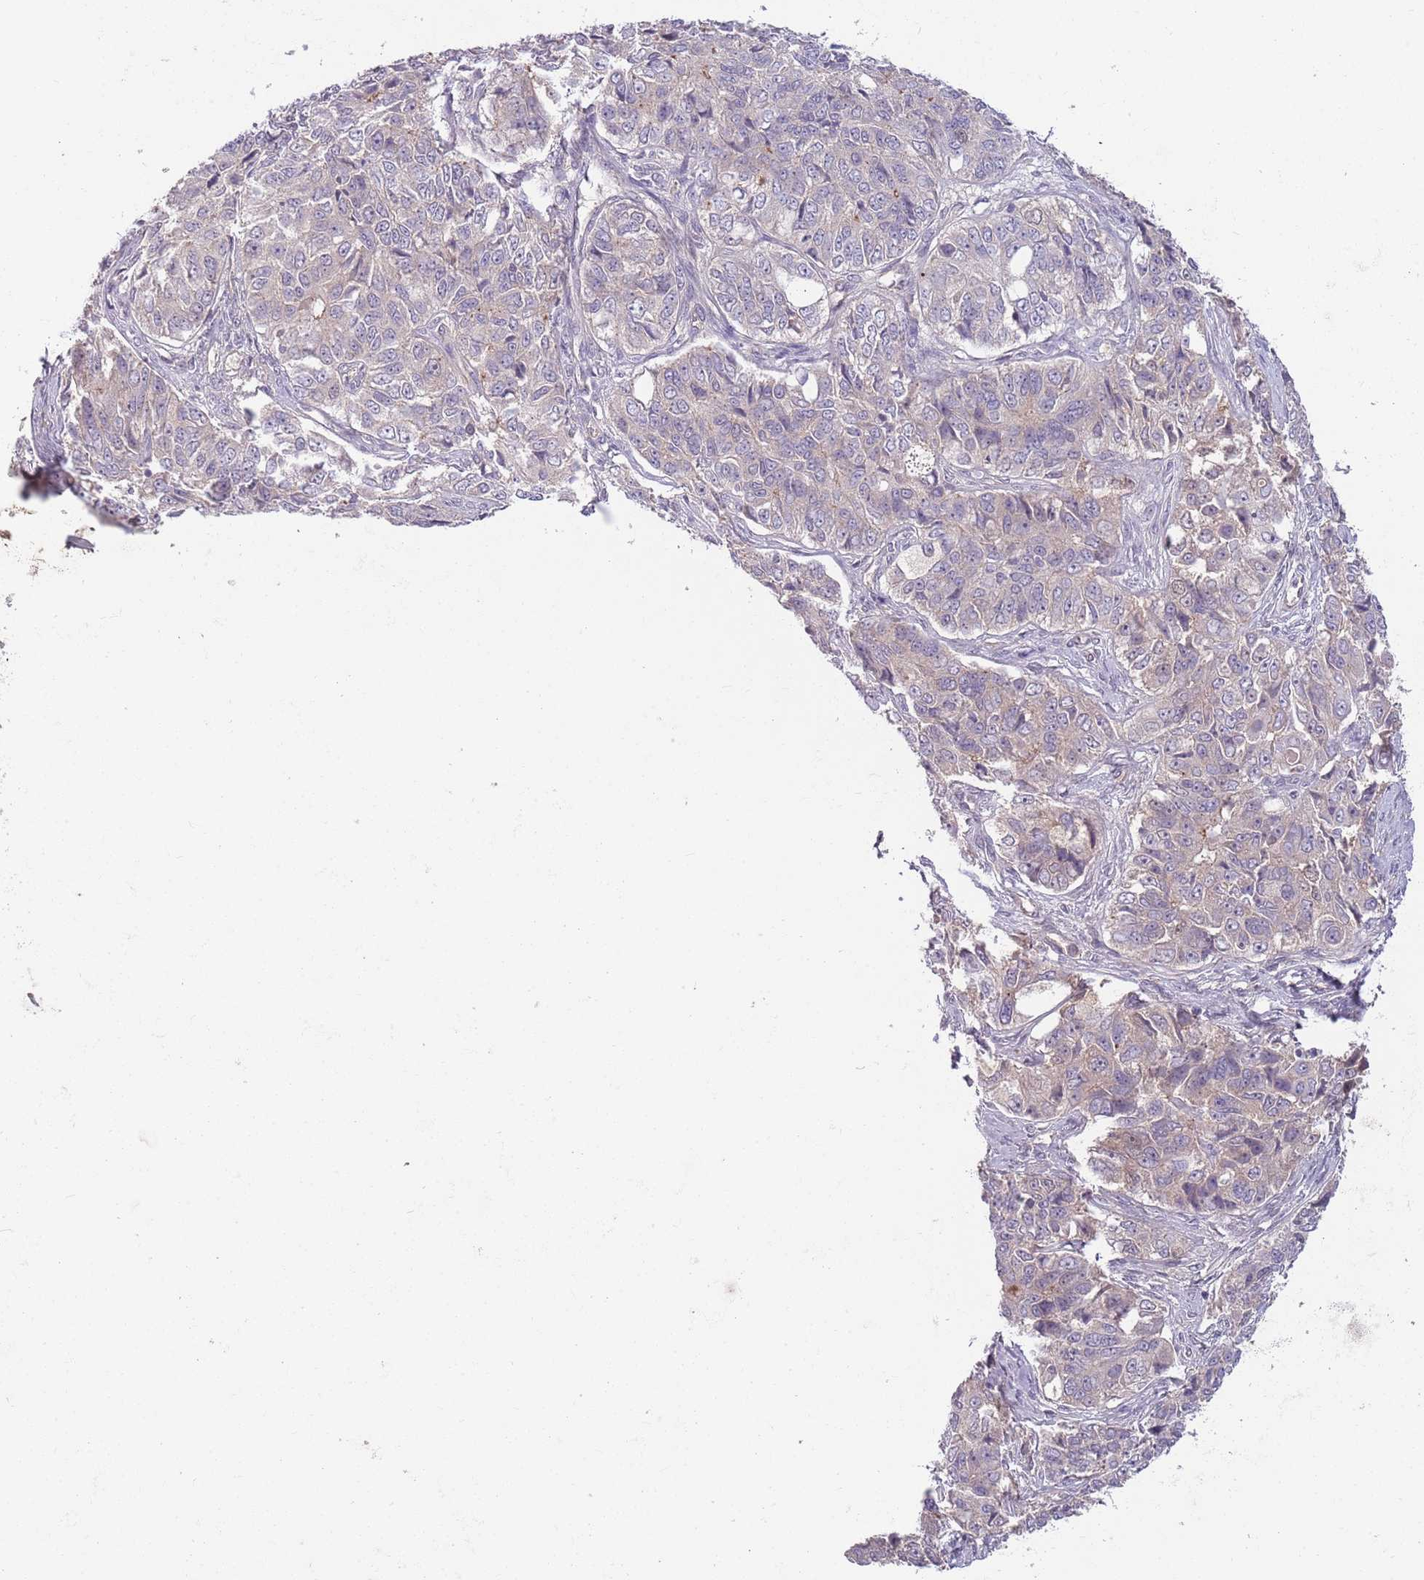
{"staining": {"intensity": "weak", "quantity": "<25%", "location": "cytoplasmic/membranous"}, "tissue": "ovarian cancer", "cell_type": "Tumor cells", "image_type": "cancer", "snomed": [{"axis": "morphology", "description": "Carcinoma, endometroid"}, {"axis": "topography", "description": "Ovary"}], "caption": "Immunohistochemistry histopathology image of endometroid carcinoma (ovarian) stained for a protein (brown), which exhibits no staining in tumor cells.", "gene": "SAV1", "patient": {"sex": "female", "age": 51}}